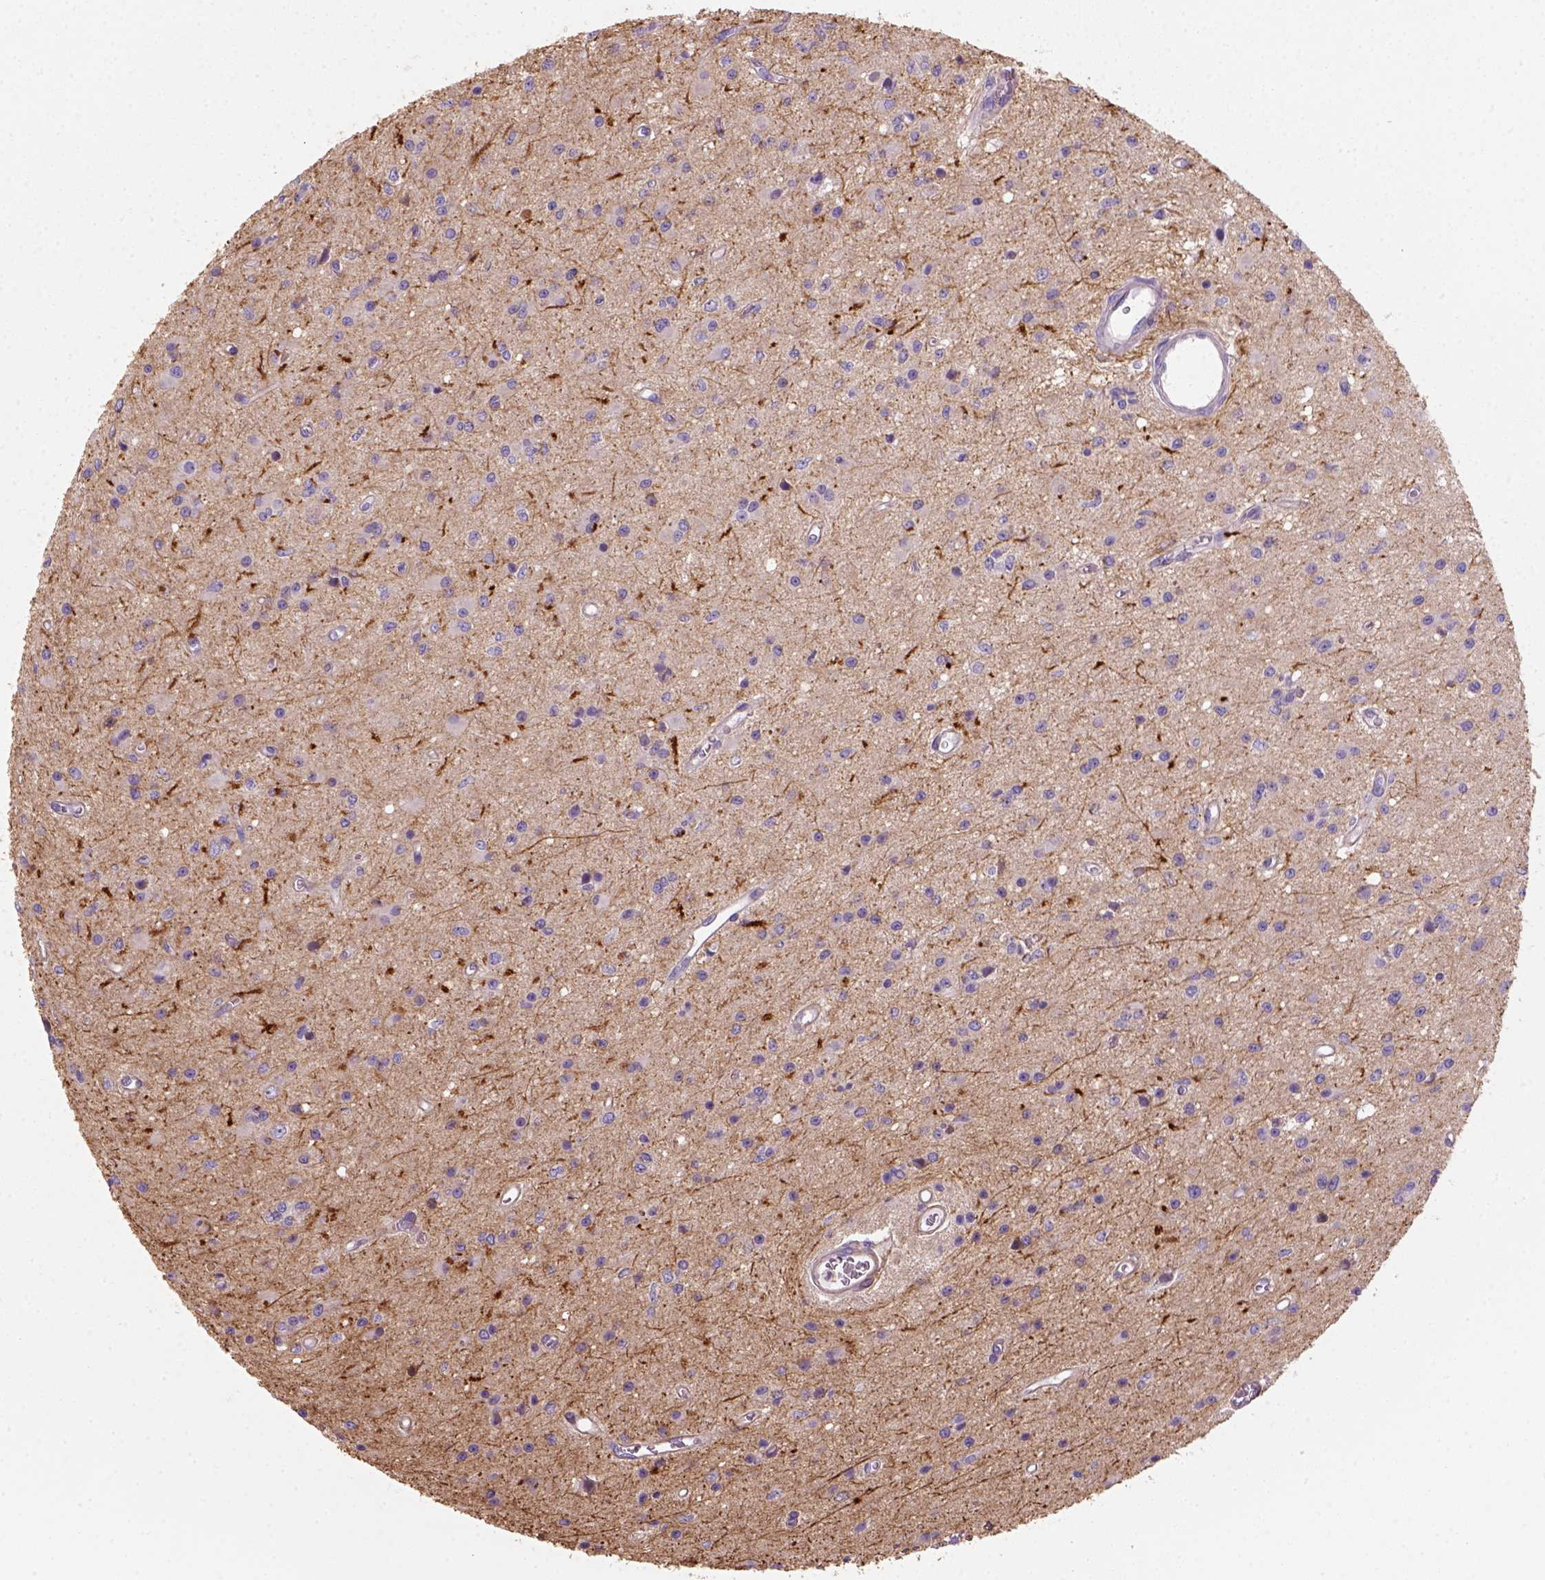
{"staining": {"intensity": "negative", "quantity": "none", "location": "none"}, "tissue": "glioma", "cell_type": "Tumor cells", "image_type": "cancer", "snomed": [{"axis": "morphology", "description": "Glioma, malignant, Low grade"}, {"axis": "topography", "description": "Brain"}], "caption": "Glioma was stained to show a protein in brown. There is no significant positivity in tumor cells. (Brightfield microscopy of DAB immunohistochemistry at high magnification).", "gene": "GPRC5D", "patient": {"sex": "female", "age": 45}}